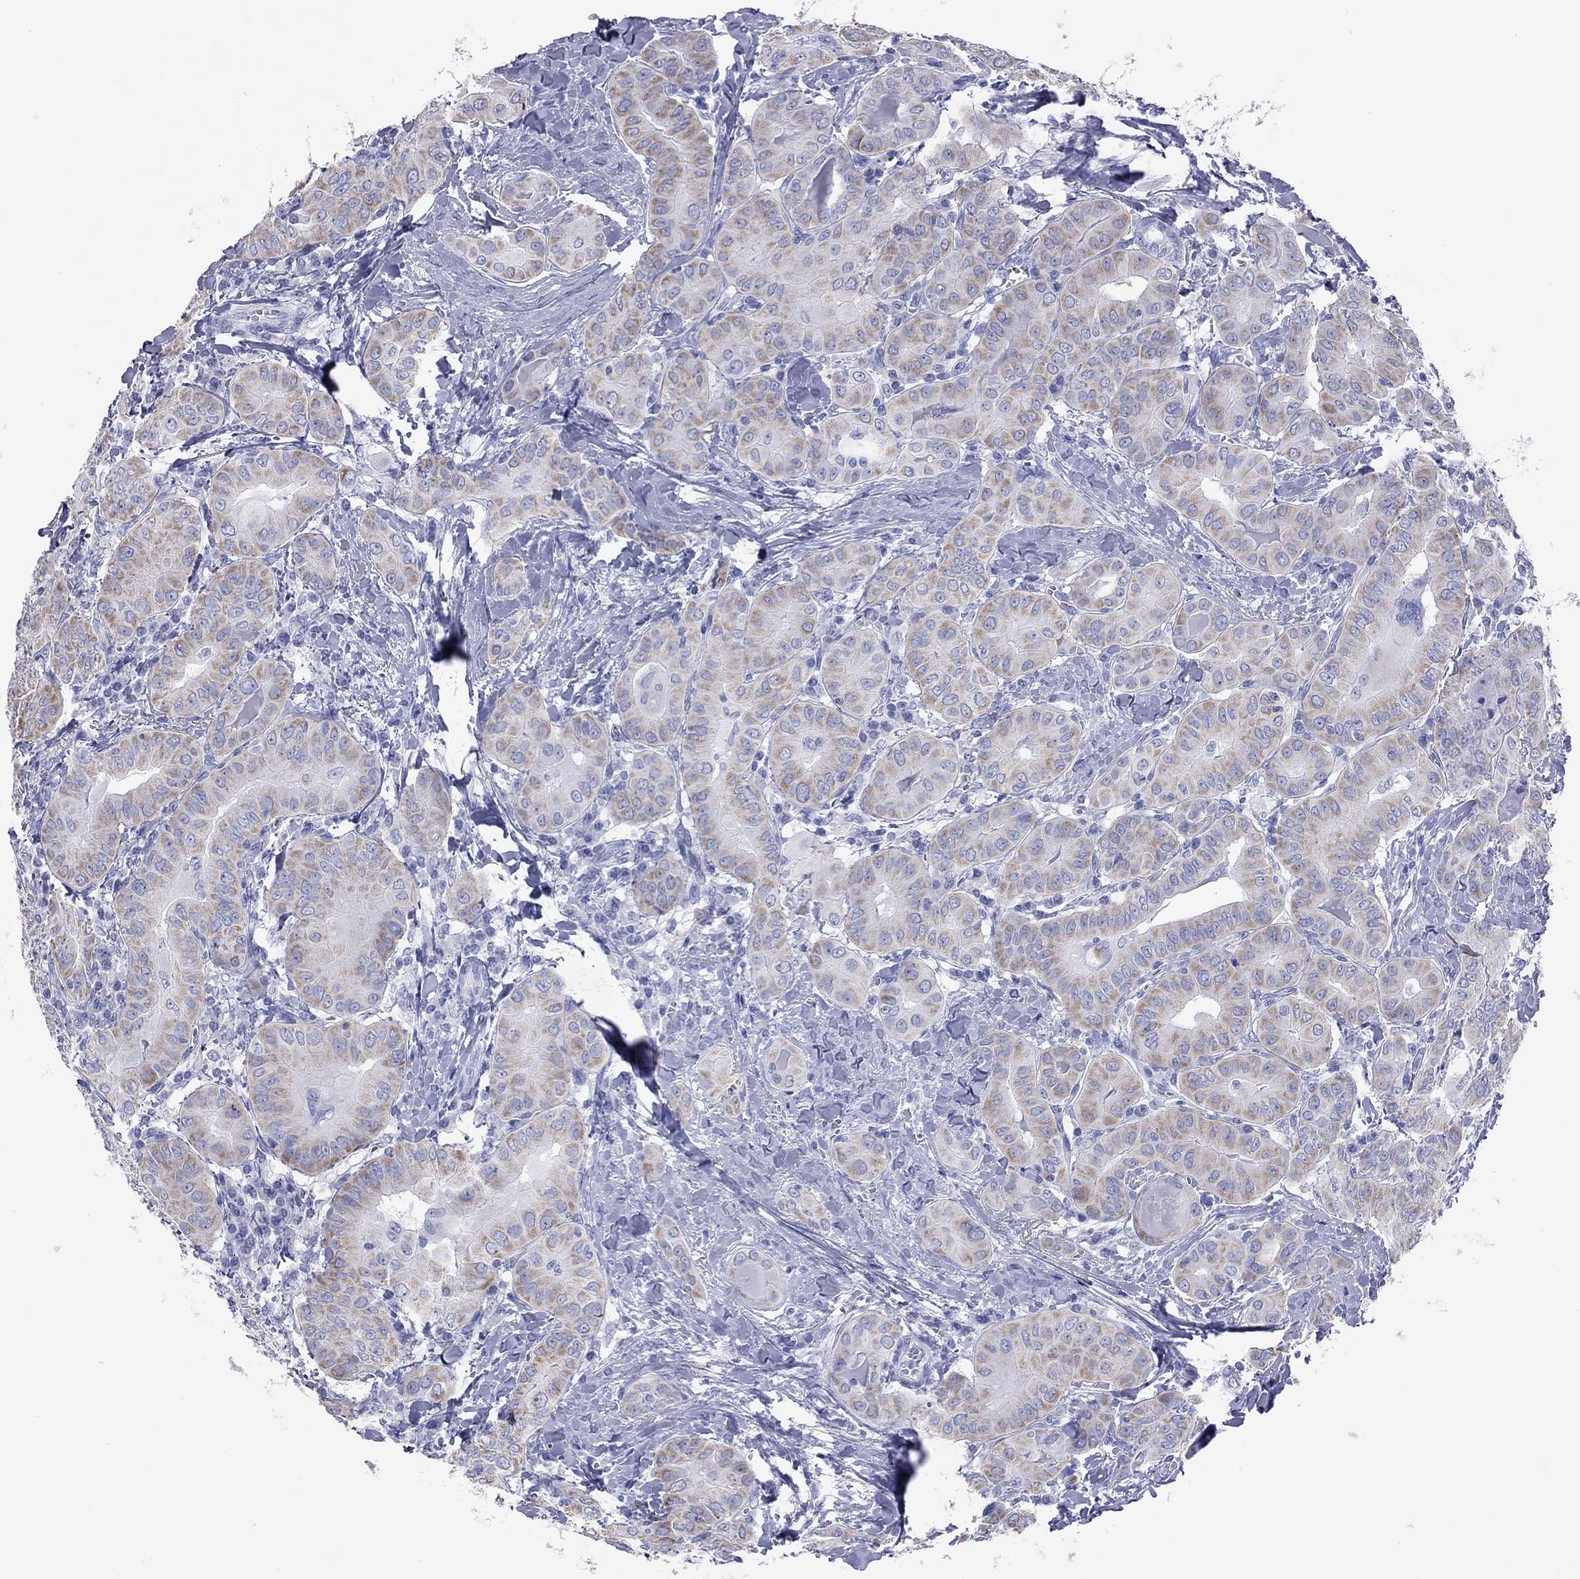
{"staining": {"intensity": "moderate", "quantity": ">75%", "location": "cytoplasmic/membranous"}, "tissue": "thyroid cancer", "cell_type": "Tumor cells", "image_type": "cancer", "snomed": [{"axis": "morphology", "description": "Papillary adenocarcinoma, NOS"}, {"axis": "topography", "description": "Thyroid gland"}], "caption": "Immunohistochemical staining of thyroid cancer reveals moderate cytoplasmic/membranous protein expression in about >75% of tumor cells.", "gene": "VSIG10", "patient": {"sex": "female", "age": 37}}